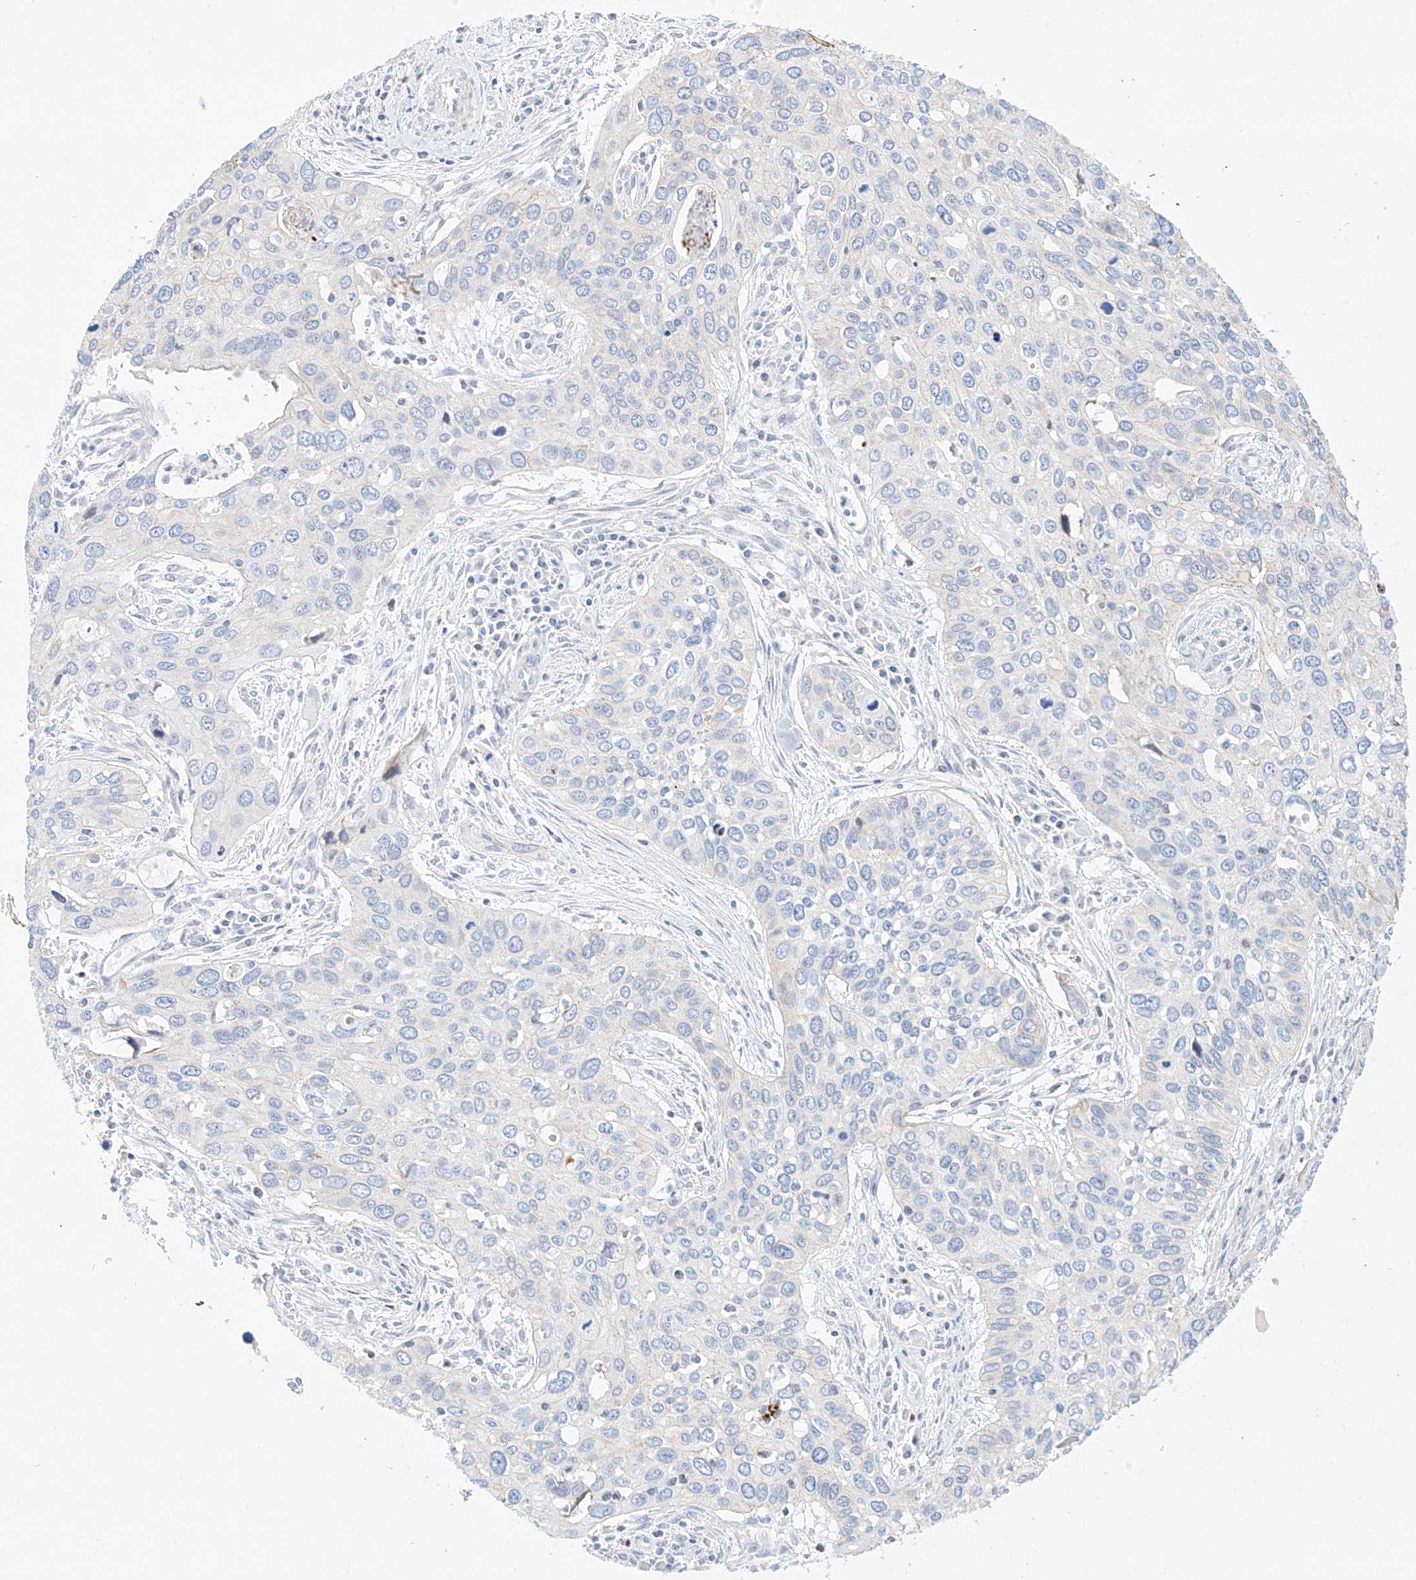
{"staining": {"intensity": "negative", "quantity": "none", "location": "none"}, "tissue": "cervical cancer", "cell_type": "Tumor cells", "image_type": "cancer", "snomed": [{"axis": "morphology", "description": "Squamous cell carcinoma, NOS"}, {"axis": "topography", "description": "Cervix"}], "caption": "This is a histopathology image of immunohistochemistry (IHC) staining of cervical squamous cell carcinoma, which shows no expression in tumor cells.", "gene": "SNU13", "patient": {"sex": "female", "age": 55}}